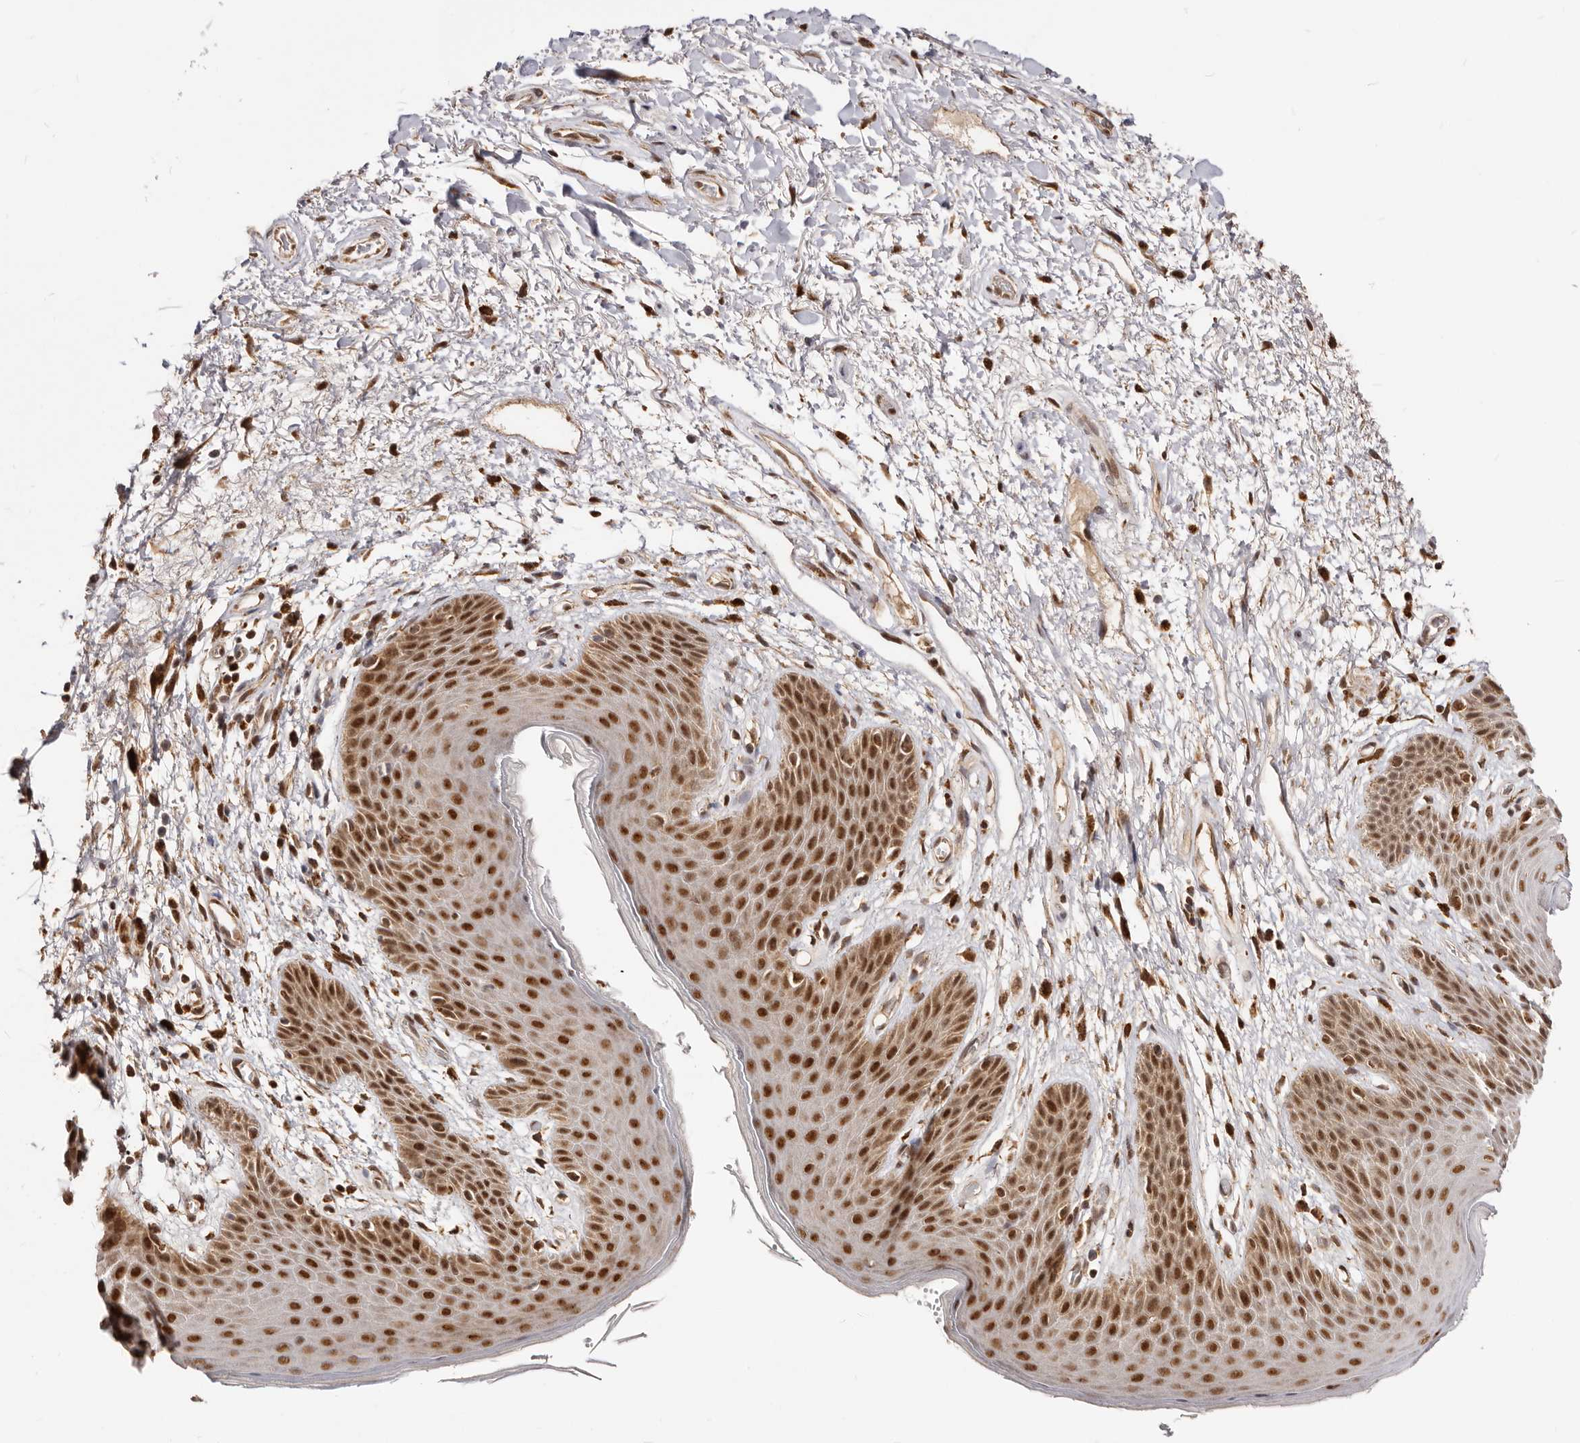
{"staining": {"intensity": "strong", "quantity": ">75%", "location": "nuclear"}, "tissue": "skin", "cell_type": "Epidermal cells", "image_type": "normal", "snomed": [{"axis": "morphology", "description": "Normal tissue, NOS"}, {"axis": "topography", "description": "Anal"}], "caption": "Protein analysis of normal skin shows strong nuclear expression in approximately >75% of epidermal cells.", "gene": "SEC14L1", "patient": {"sex": "male", "age": 74}}